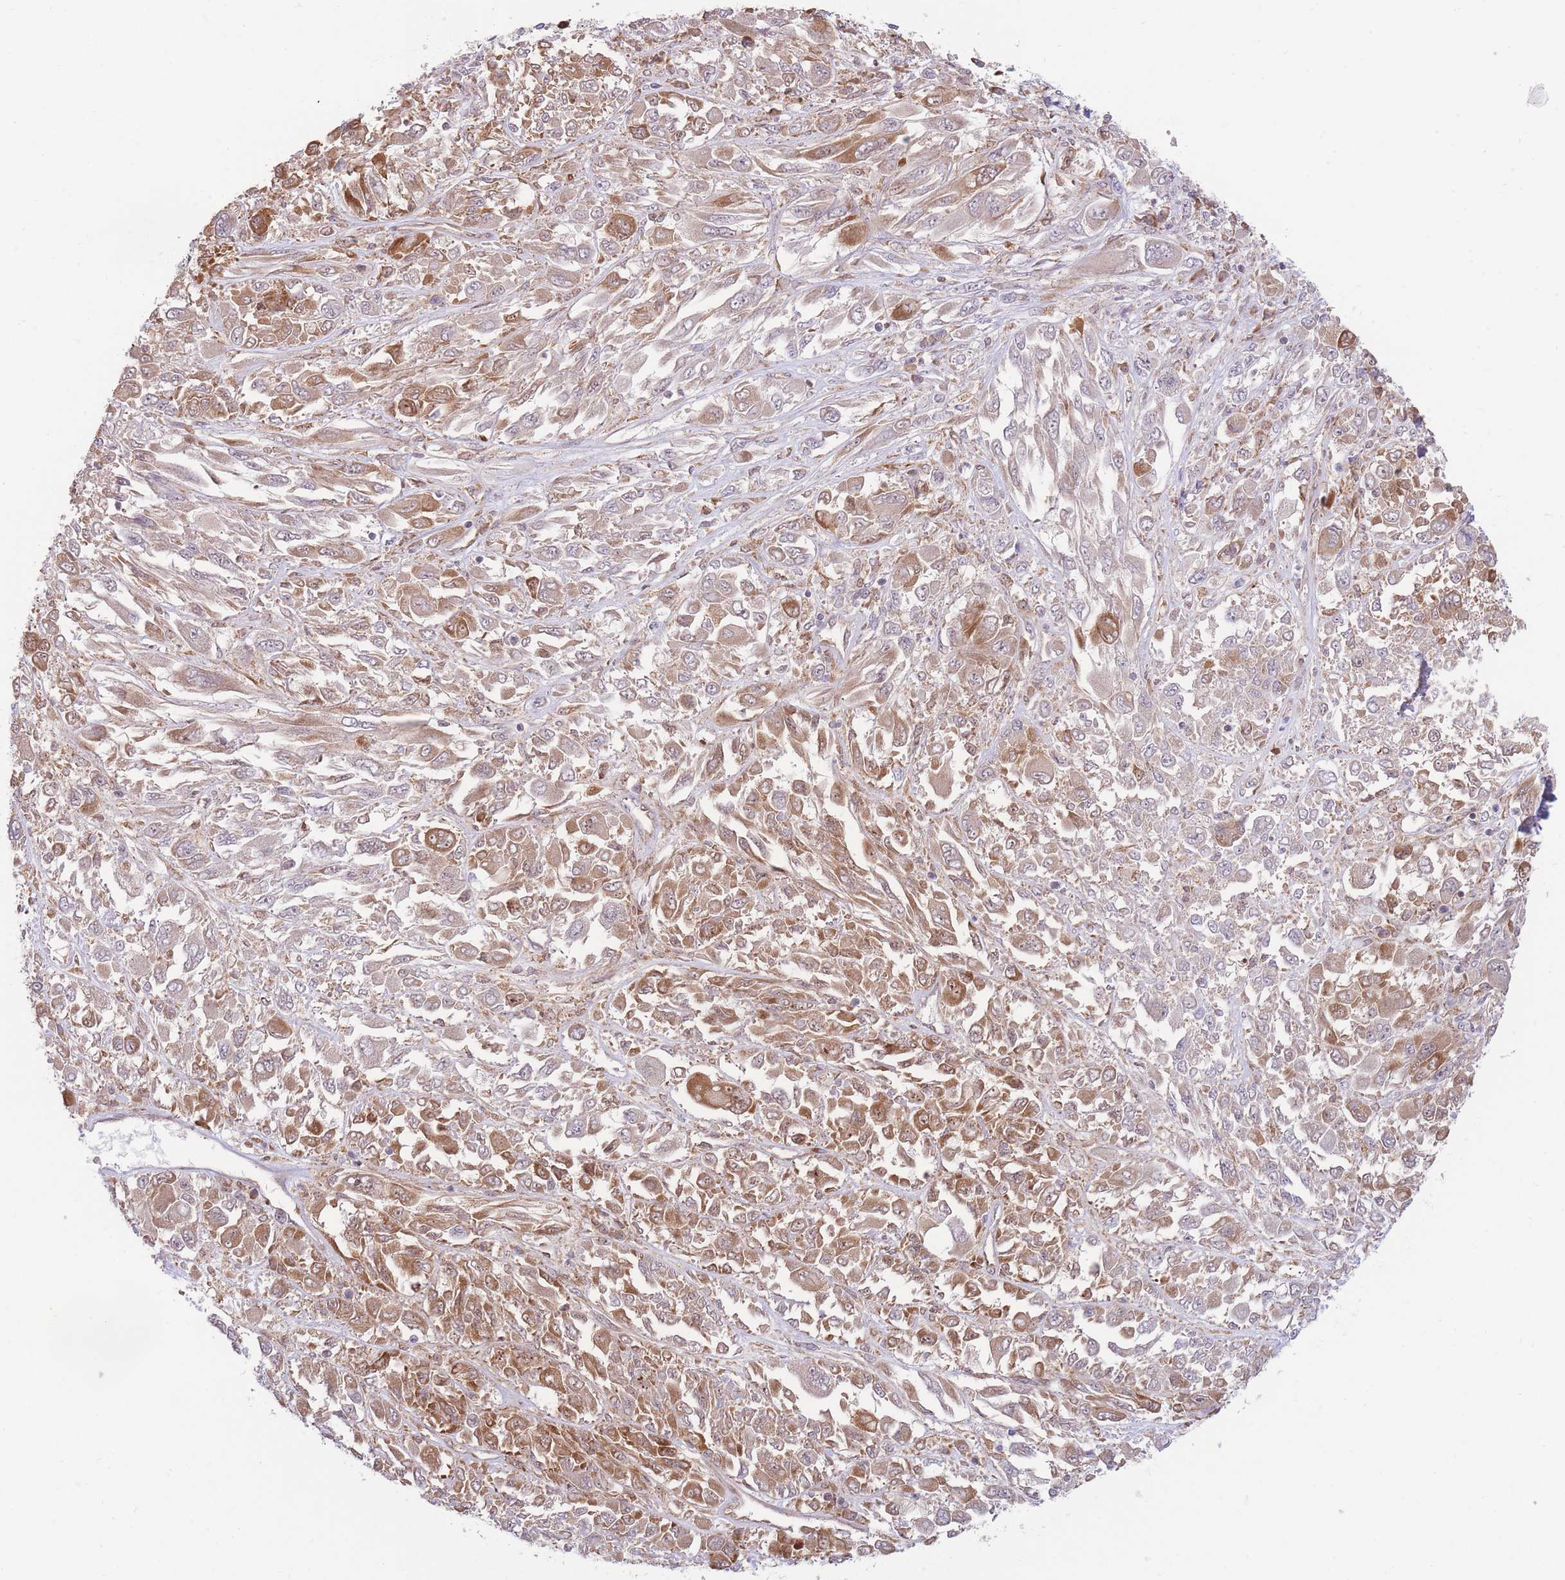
{"staining": {"intensity": "moderate", "quantity": ">75%", "location": "cytoplasmic/membranous"}, "tissue": "melanoma", "cell_type": "Tumor cells", "image_type": "cancer", "snomed": [{"axis": "morphology", "description": "Malignant melanoma, NOS"}, {"axis": "topography", "description": "Skin"}], "caption": "Tumor cells show medium levels of moderate cytoplasmic/membranous positivity in about >75% of cells in malignant melanoma.", "gene": "BOLA2B", "patient": {"sex": "female", "age": 91}}